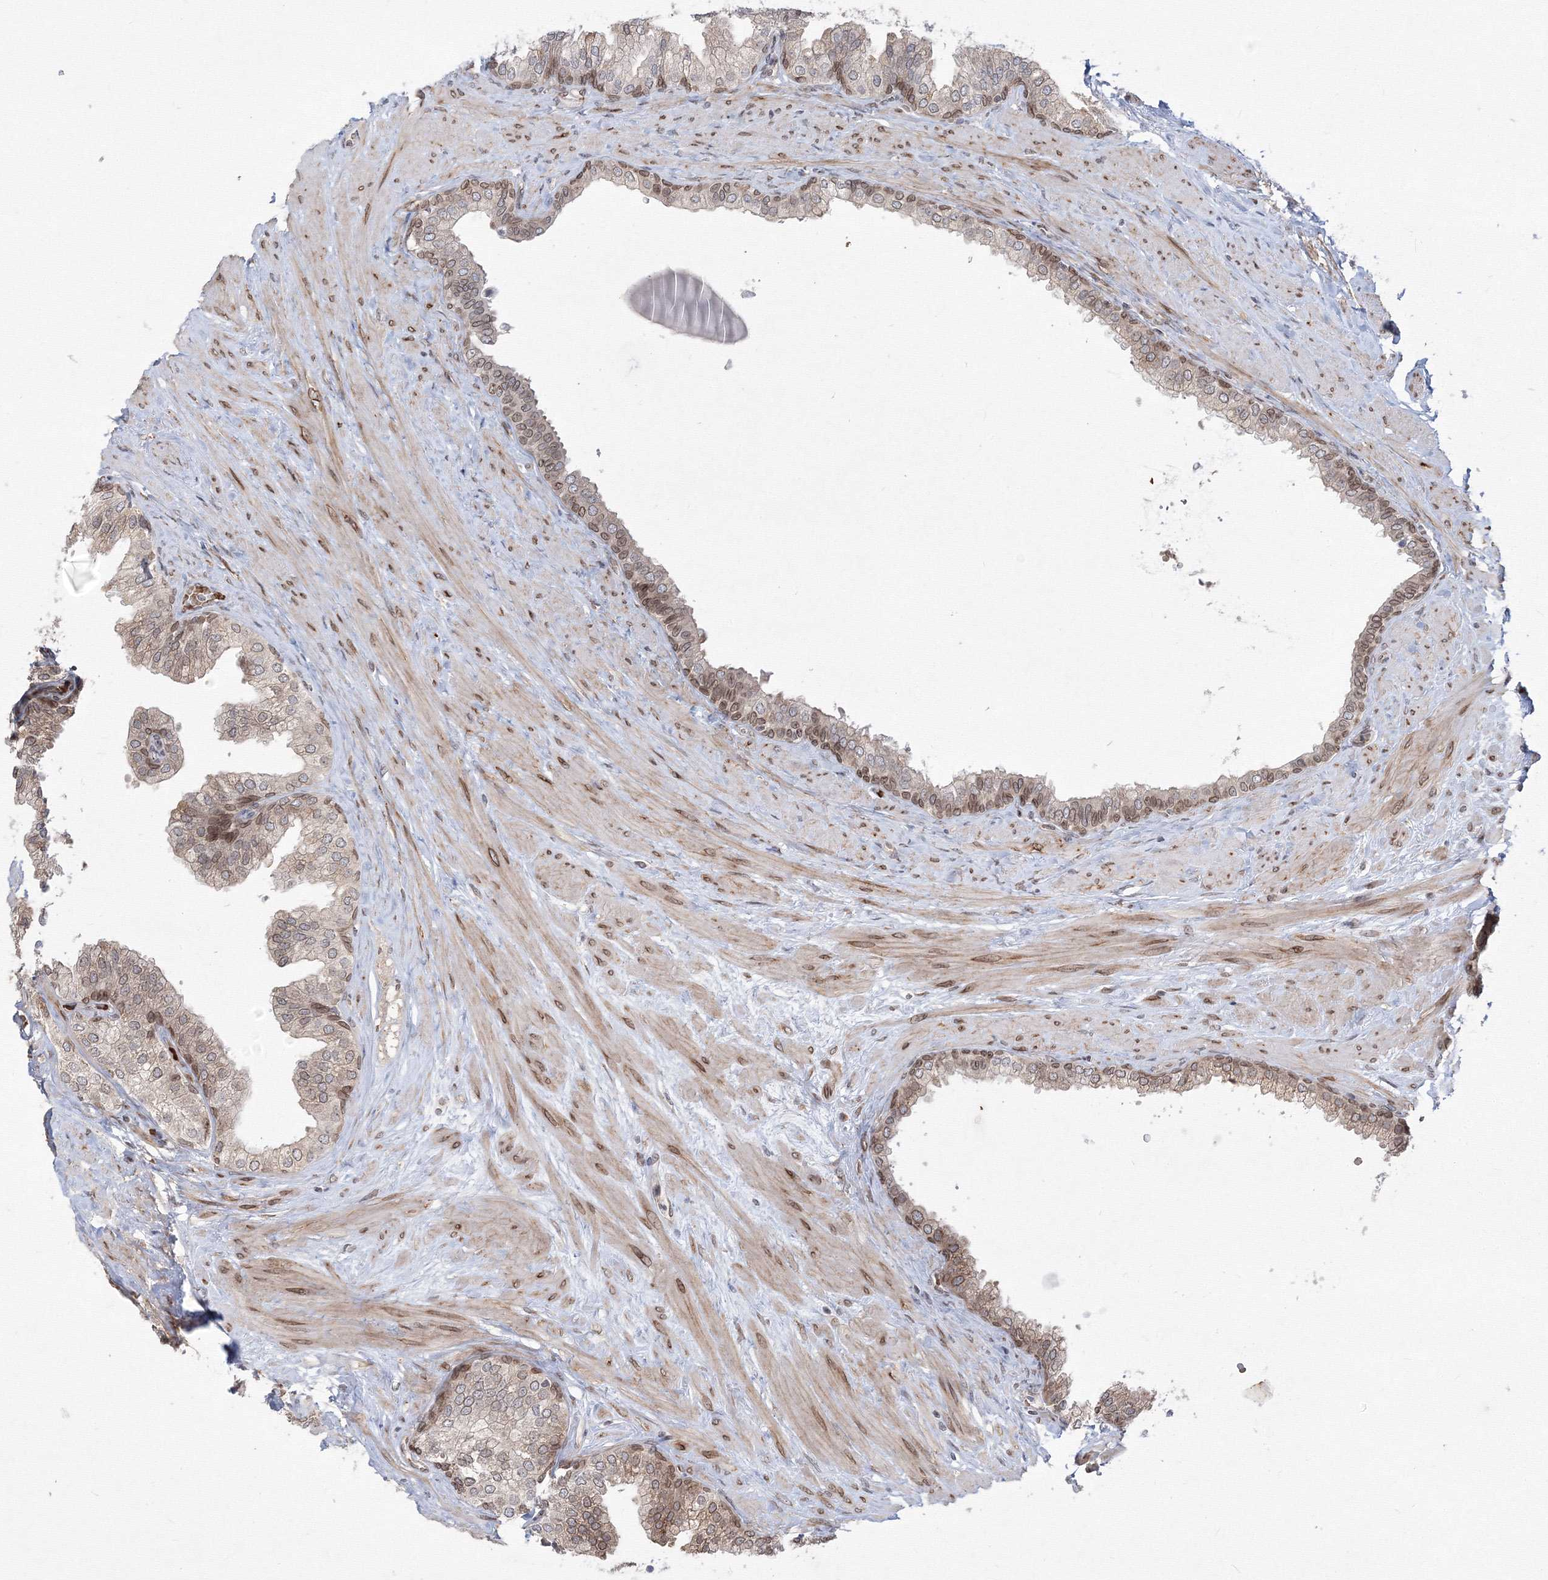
{"staining": {"intensity": "moderate", "quantity": "25%-75%", "location": "cytoplasmic/membranous,nuclear"}, "tissue": "prostate", "cell_type": "Glandular cells", "image_type": "normal", "snomed": [{"axis": "morphology", "description": "Normal tissue, NOS"}, {"axis": "morphology", "description": "Urothelial carcinoma, Low grade"}, {"axis": "topography", "description": "Urinary bladder"}, {"axis": "topography", "description": "Prostate"}], "caption": "Immunohistochemical staining of benign prostate exhibits medium levels of moderate cytoplasmic/membranous,nuclear expression in about 25%-75% of glandular cells.", "gene": "DNAJB2", "patient": {"sex": "male", "age": 60}}